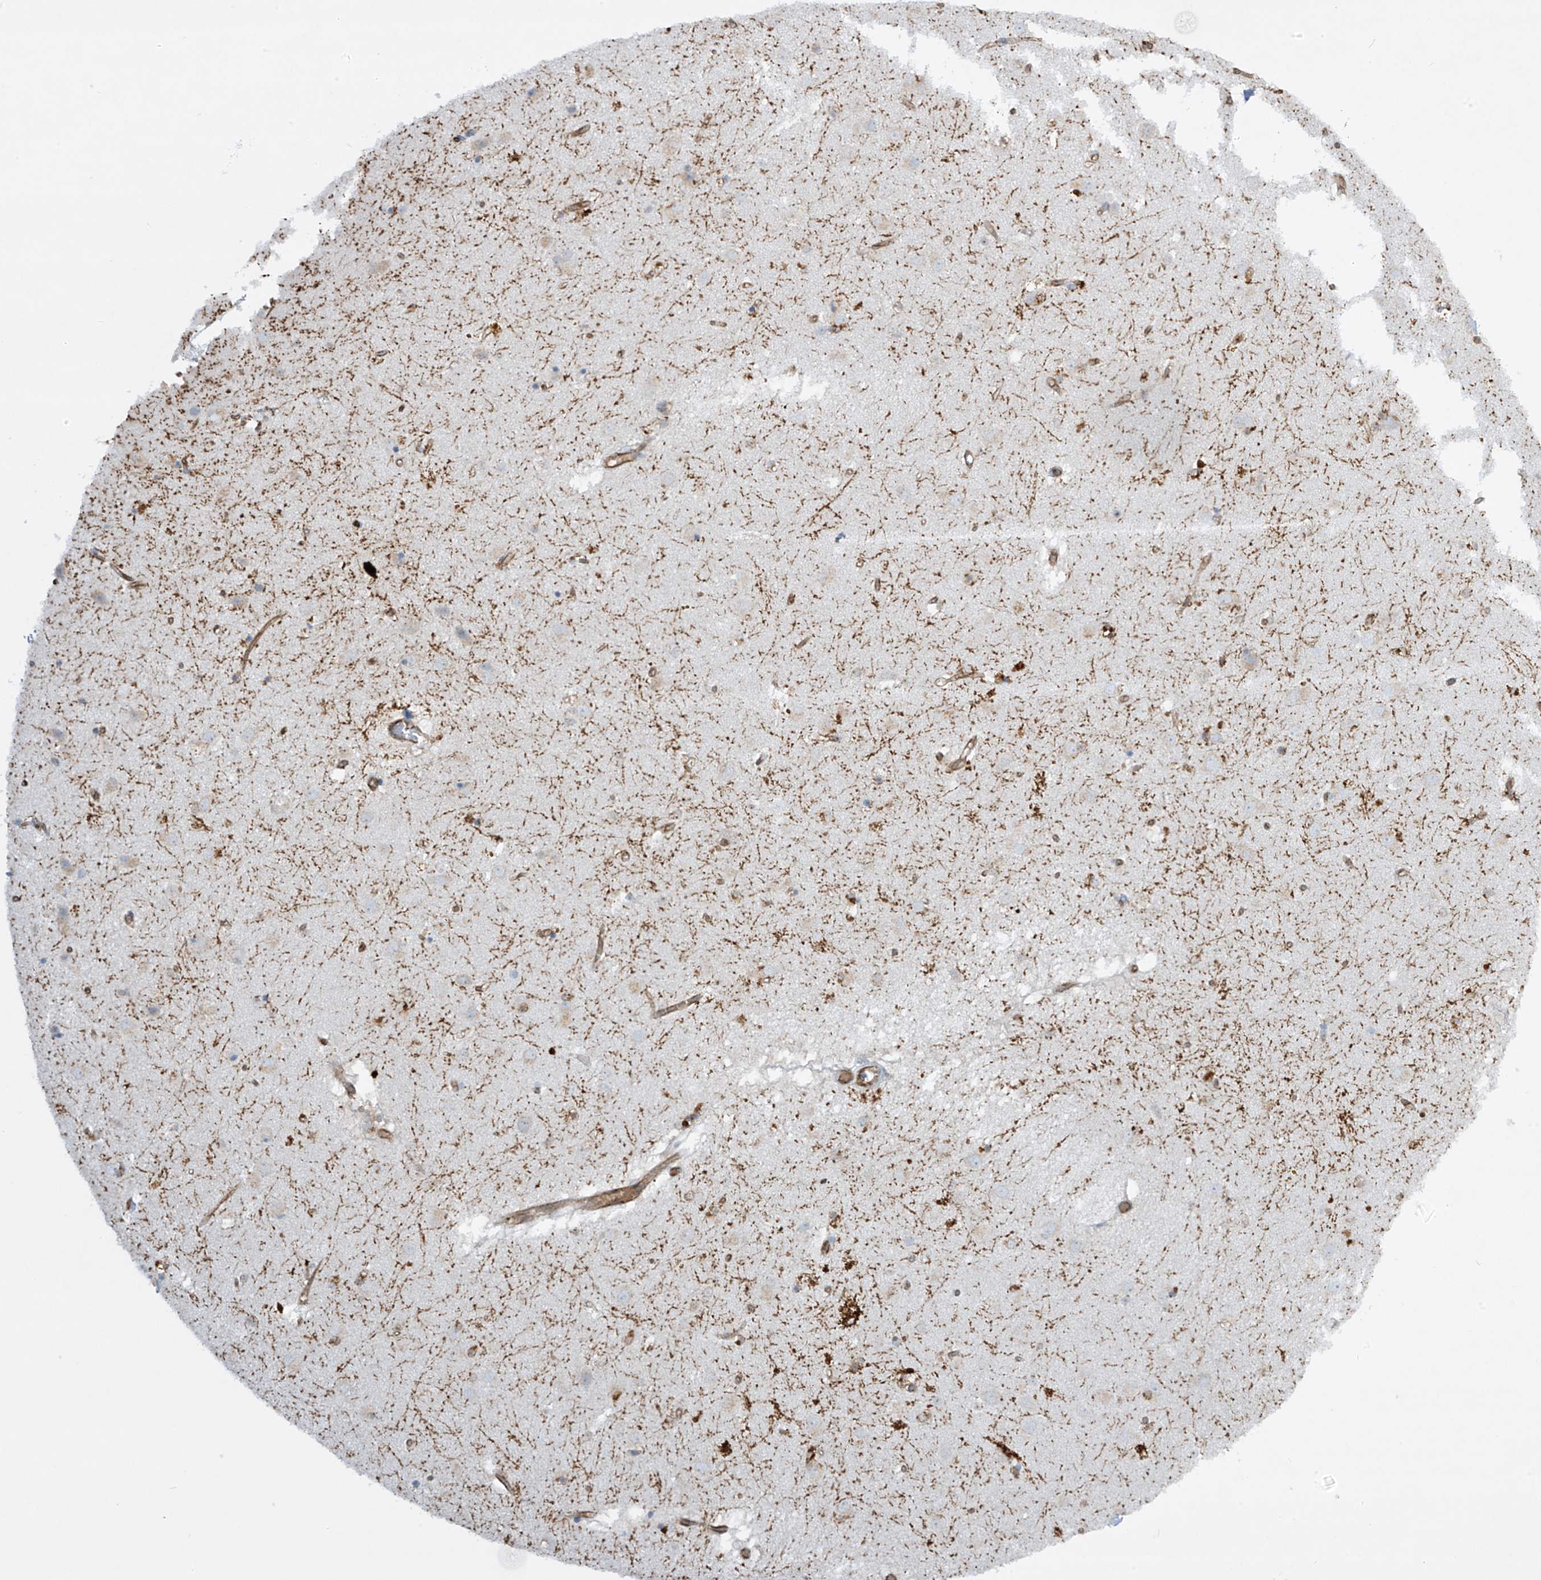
{"staining": {"intensity": "strong", "quantity": "<25%", "location": "cytoplasmic/membranous"}, "tissue": "caudate", "cell_type": "Glial cells", "image_type": "normal", "snomed": [{"axis": "morphology", "description": "Normal tissue, NOS"}, {"axis": "topography", "description": "Lateral ventricle wall"}], "caption": "The histopathology image displays immunohistochemical staining of normal caudate. There is strong cytoplasmic/membranous expression is seen in approximately <25% of glial cells.", "gene": "HLA", "patient": {"sex": "male", "age": 70}}